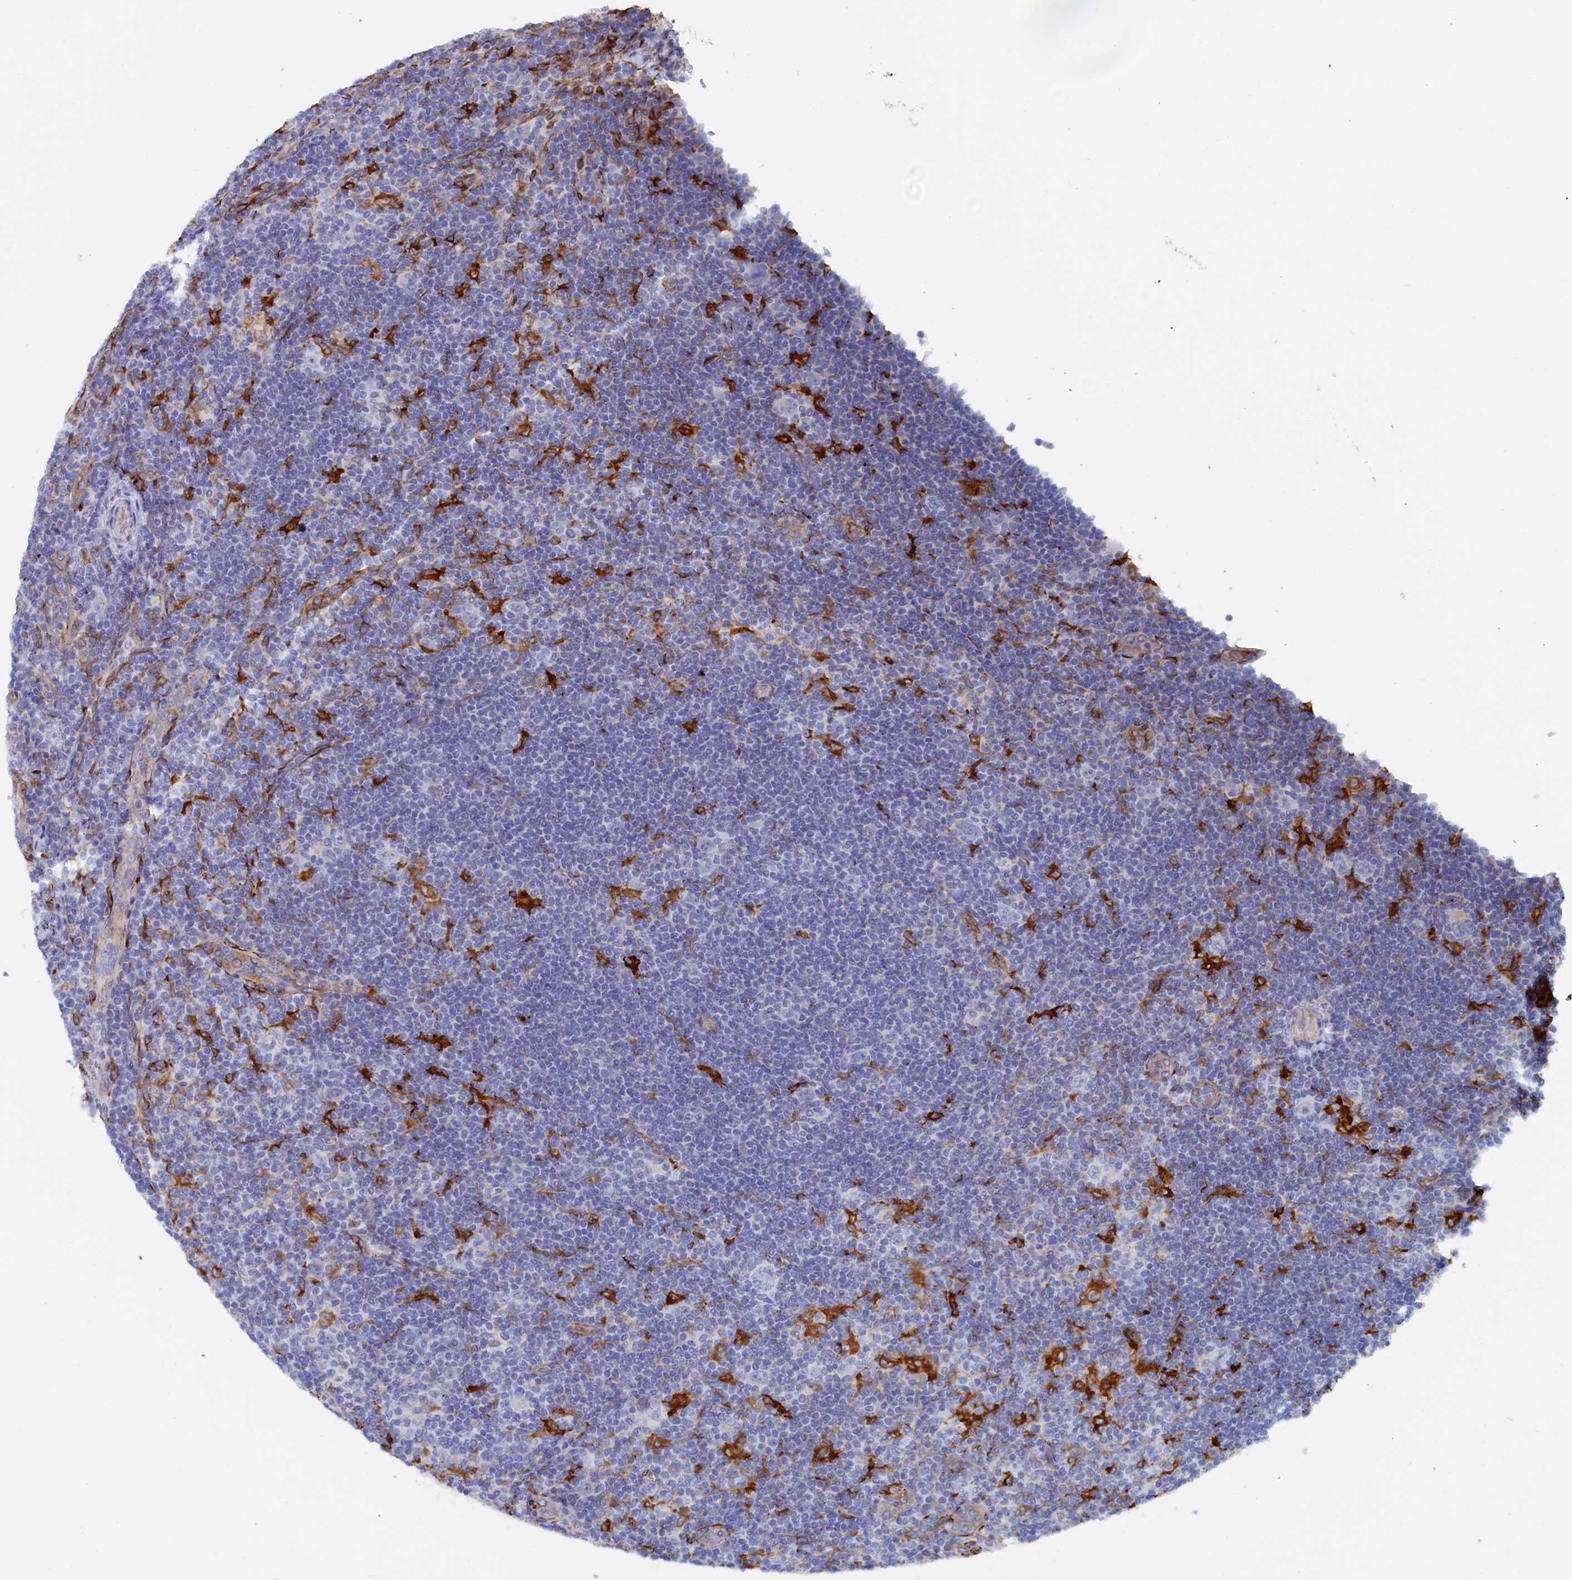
{"staining": {"intensity": "negative", "quantity": "none", "location": "none"}, "tissue": "lymphoma", "cell_type": "Tumor cells", "image_type": "cancer", "snomed": [{"axis": "morphology", "description": "Hodgkin's disease, NOS"}, {"axis": "topography", "description": "Lymph node"}], "caption": "The image exhibits no significant positivity in tumor cells of lymphoma.", "gene": "COG7", "patient": {"sex": "female", "age": 57}}